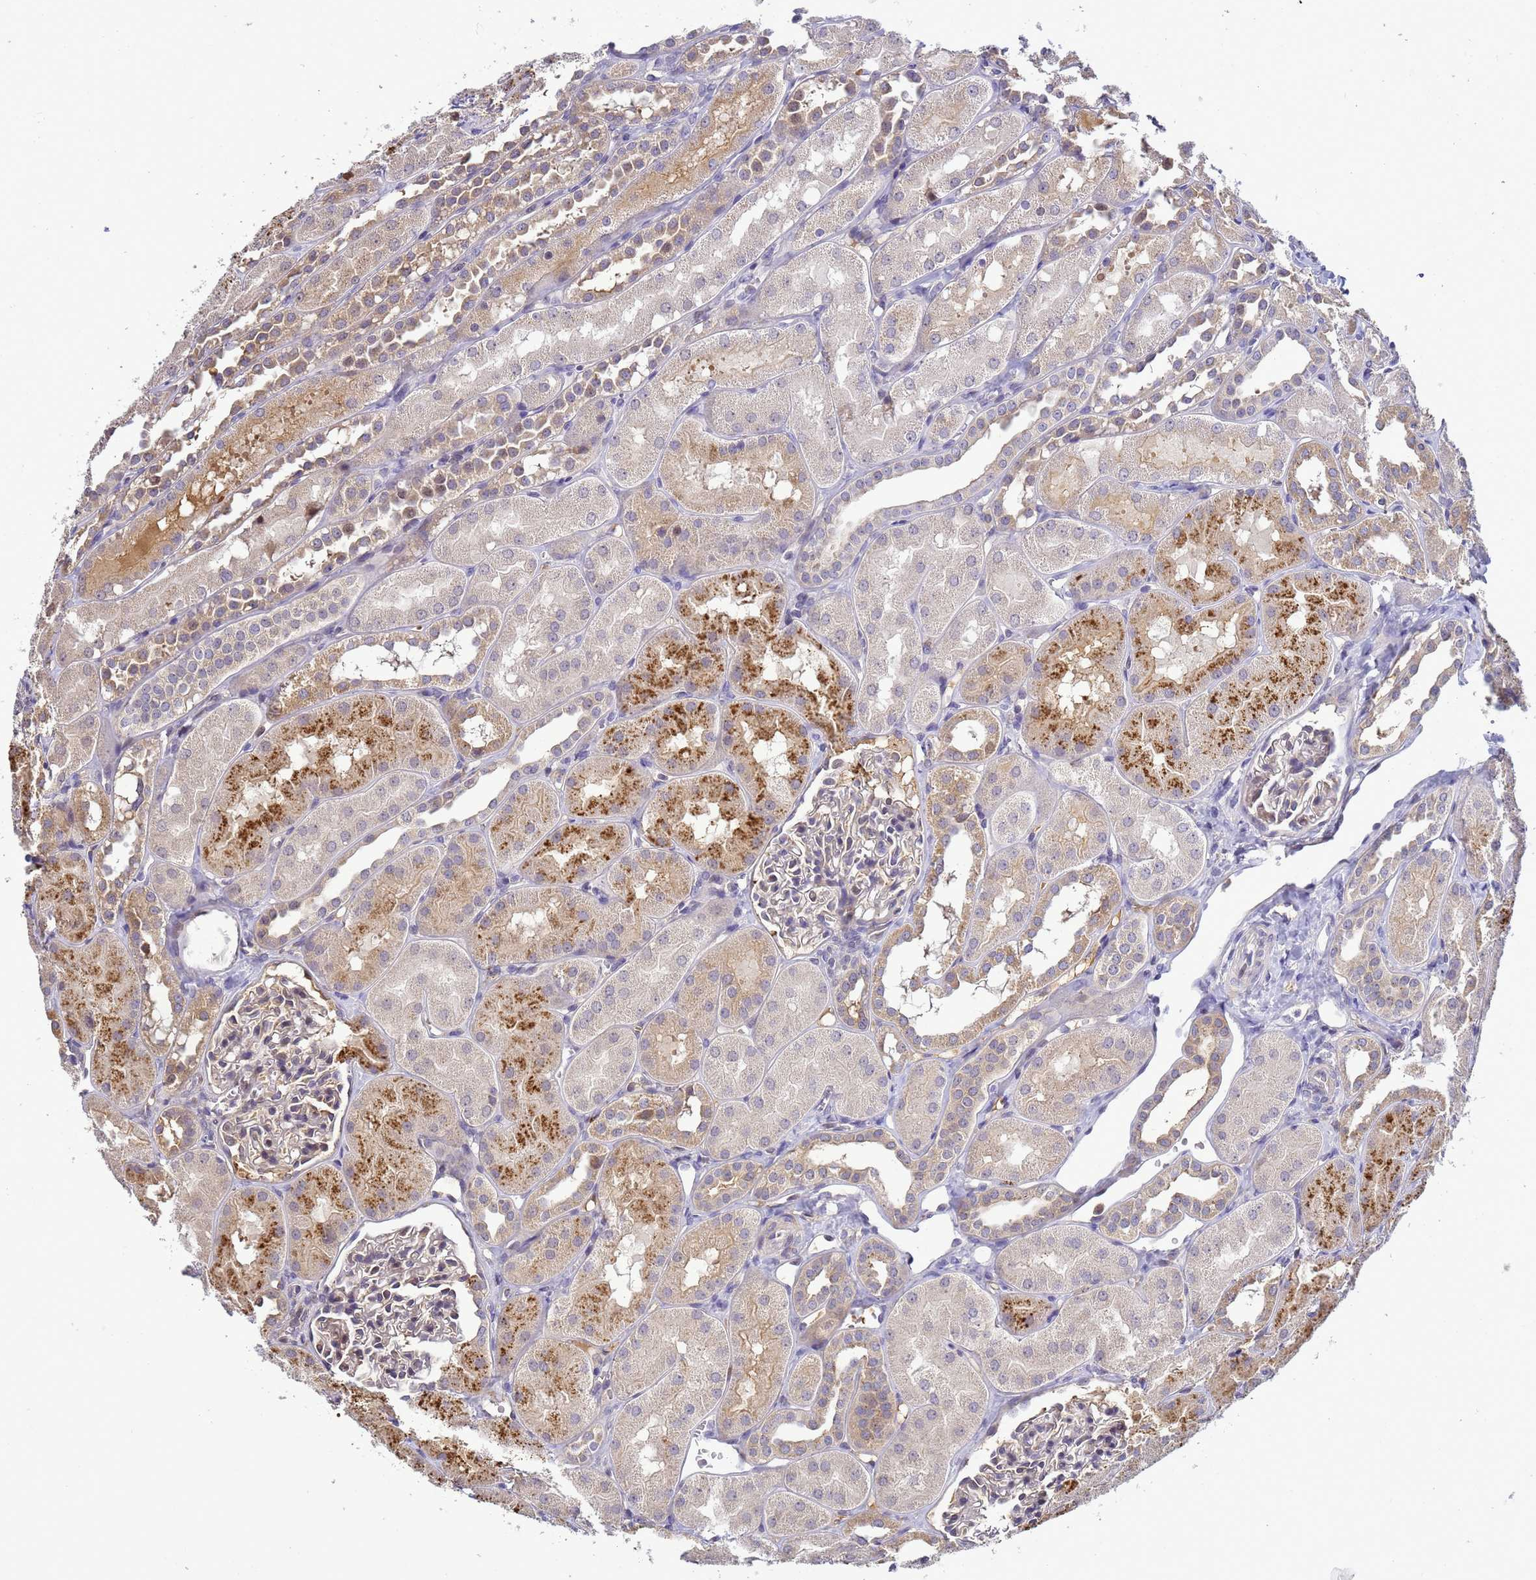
{"staining": {"intensity": "weak", "quantity": "<25%", "location": "cytoplasmic/membranous"}, "tissue": "kidney", "cell_type": "Cells in glomeruli", "image_type": "normal", "snomed": [{"axis": "morphology", "description": "Normal tissue, NOS"}, {"axis": "topography", "description": "Kidney"}, {"axis": "topography", "description": "Urinary bladder"}], "caption": "DAB immunohistochemical staining of unremarkable human kidney displays no significant positivity in cells in glomeruli. The staining was performed using DAB to visualize the protein expression in brown, while the nuclei were stained in blue with hematoxylin (Magnification: 20x).", "gene": "TMEM74B", "patient": {"sex": "male", "age": 16}}